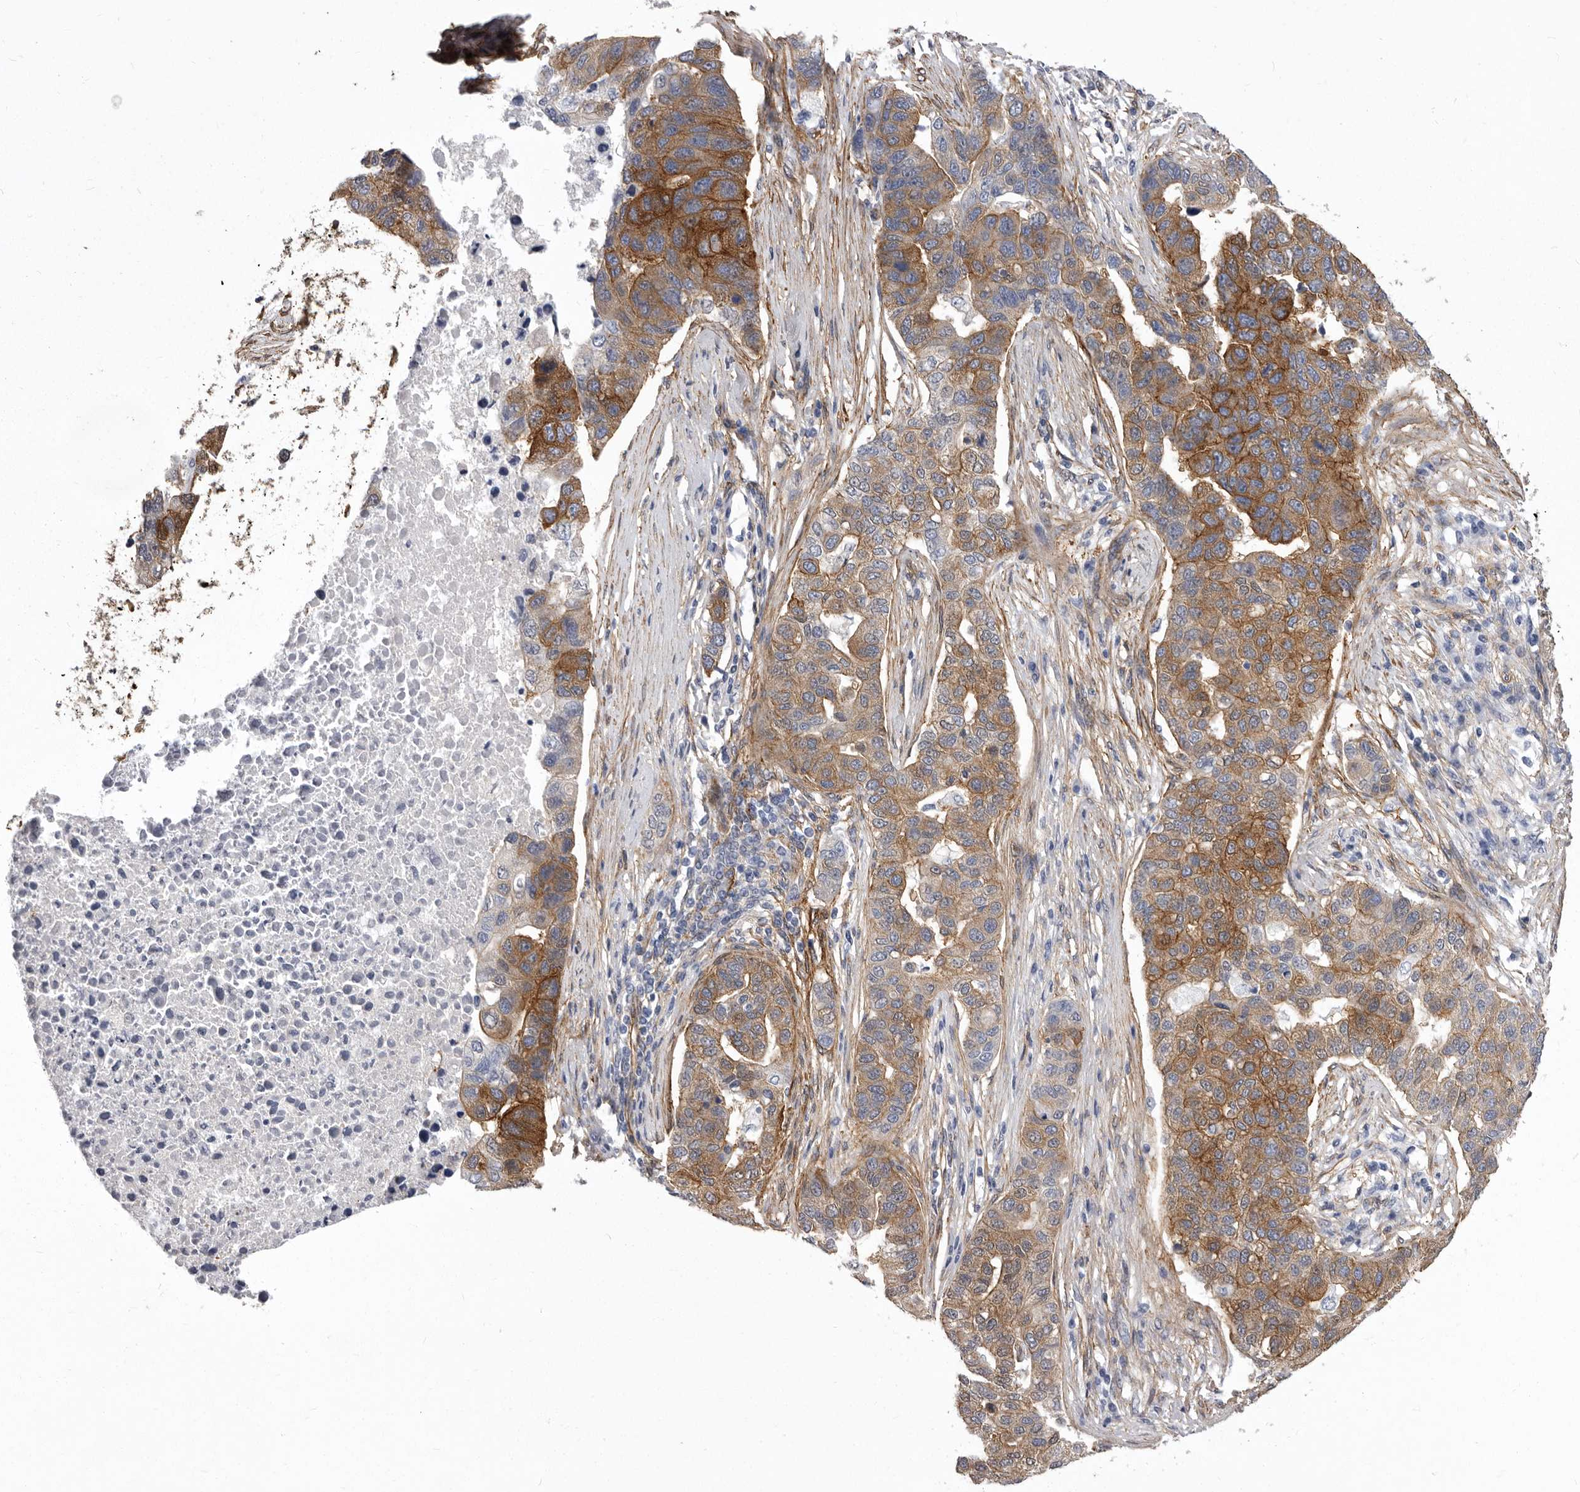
{"staining": {"intensity": "moderate", "quantity": ">75%", "location": "cytoplasmic/membranous"}, "tissue": "pancreatic cancer", "cell_type": "Tumor cells", "image_type": "cancer", "snomed": [{"axis": "morphology", "description": "Adenocarcinoma, NOS"}, {"axis": "topography", "description": "Pancreas"}], "caption": "Adenocarcinoma (pancreatic) tissue demonstrates moderate cytoplasmic/membranous positivity in approximately >75% of tumor cells, visualized by immunohistochemistry.", "gene": "ENAH", "patient": {"sex": "female", "age": 61}}